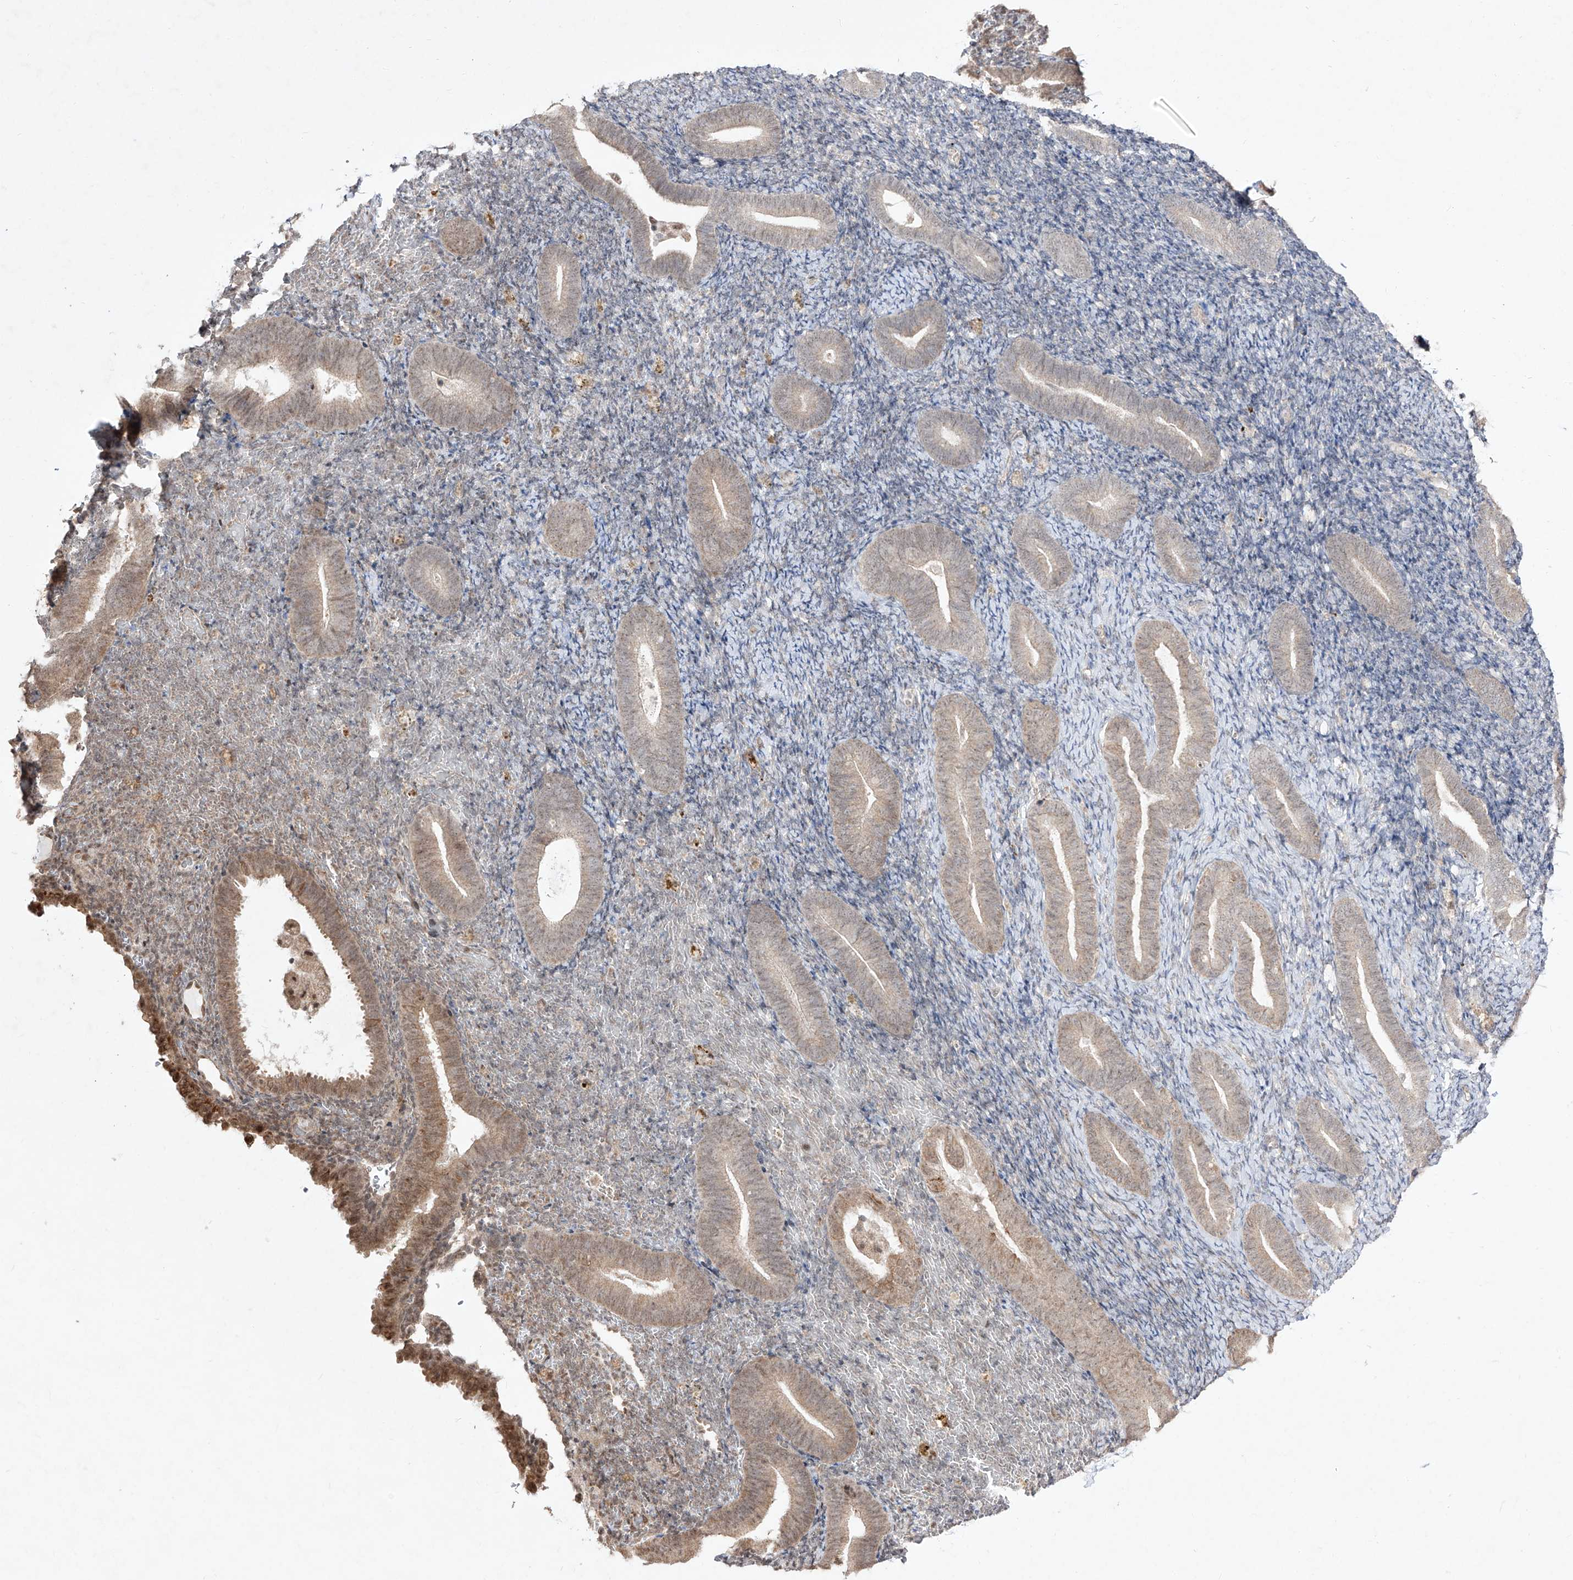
{"staining": {"intensity": "negative", "quantity": "none", "location": "none"}, "tissue": "endometrium", "cell_type": "Cells in endometrial stroma", "image_type": "normal", "snomed": [{"axis": "morphology", "description": "Normal tissue, NOS"}, {"axis": "topography", "description": "Endometrium"}], "caption": "The image exhibits no significant expression in cells in endometrial stroma of endometrium. (DAB (3,3'-diaminobenzidine) immunohistochemistry (IHC), high magnification).", "gene": "SNRNP27", "patient": {"sex": "female", "age": 51}}